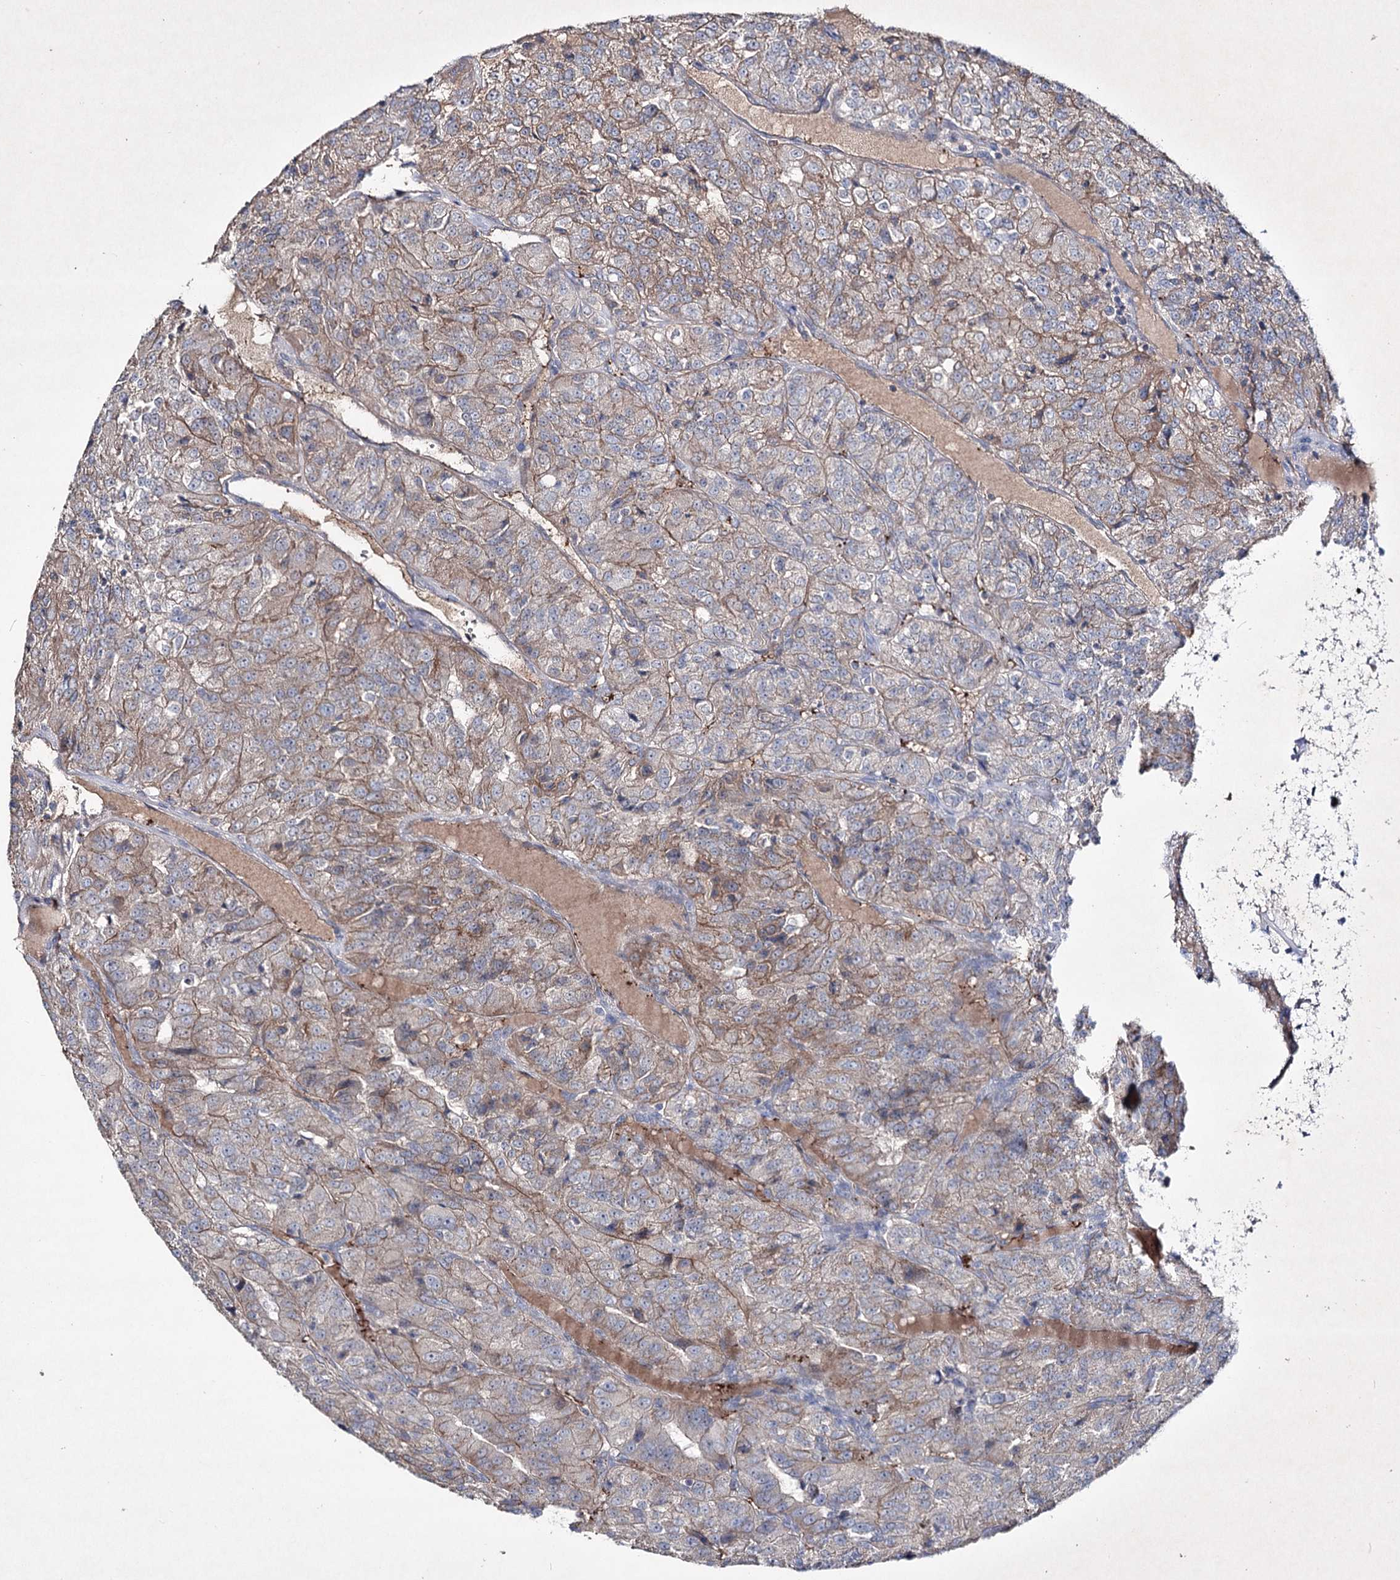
{"staining": {"intensity": "weak", "quantity": "25%-75%", "location": "cytoplasmic/membranous"}, "tissue": "renal cancer", "cell_type": "Tumor cells", "image_type": "cancer", "snomed": [{"axis": "morphology", "description": "Adenocarcinoma, NOS"}, {"axis": "topography", "description": "Kidney"}], "caption": "Immunohistochemistry (IHC) image of neoplastic tissue: human renal cancer (adenocarcinoma) stained using IHC exhibits low levels of weak protein expression localized specifically in the cytoplasmic/membranous of tumor cells, appearing as a cytoplasmic/membranous brown color.", "gene": "SEMA4G", "patient": {"sex": "female", "age": 63}}